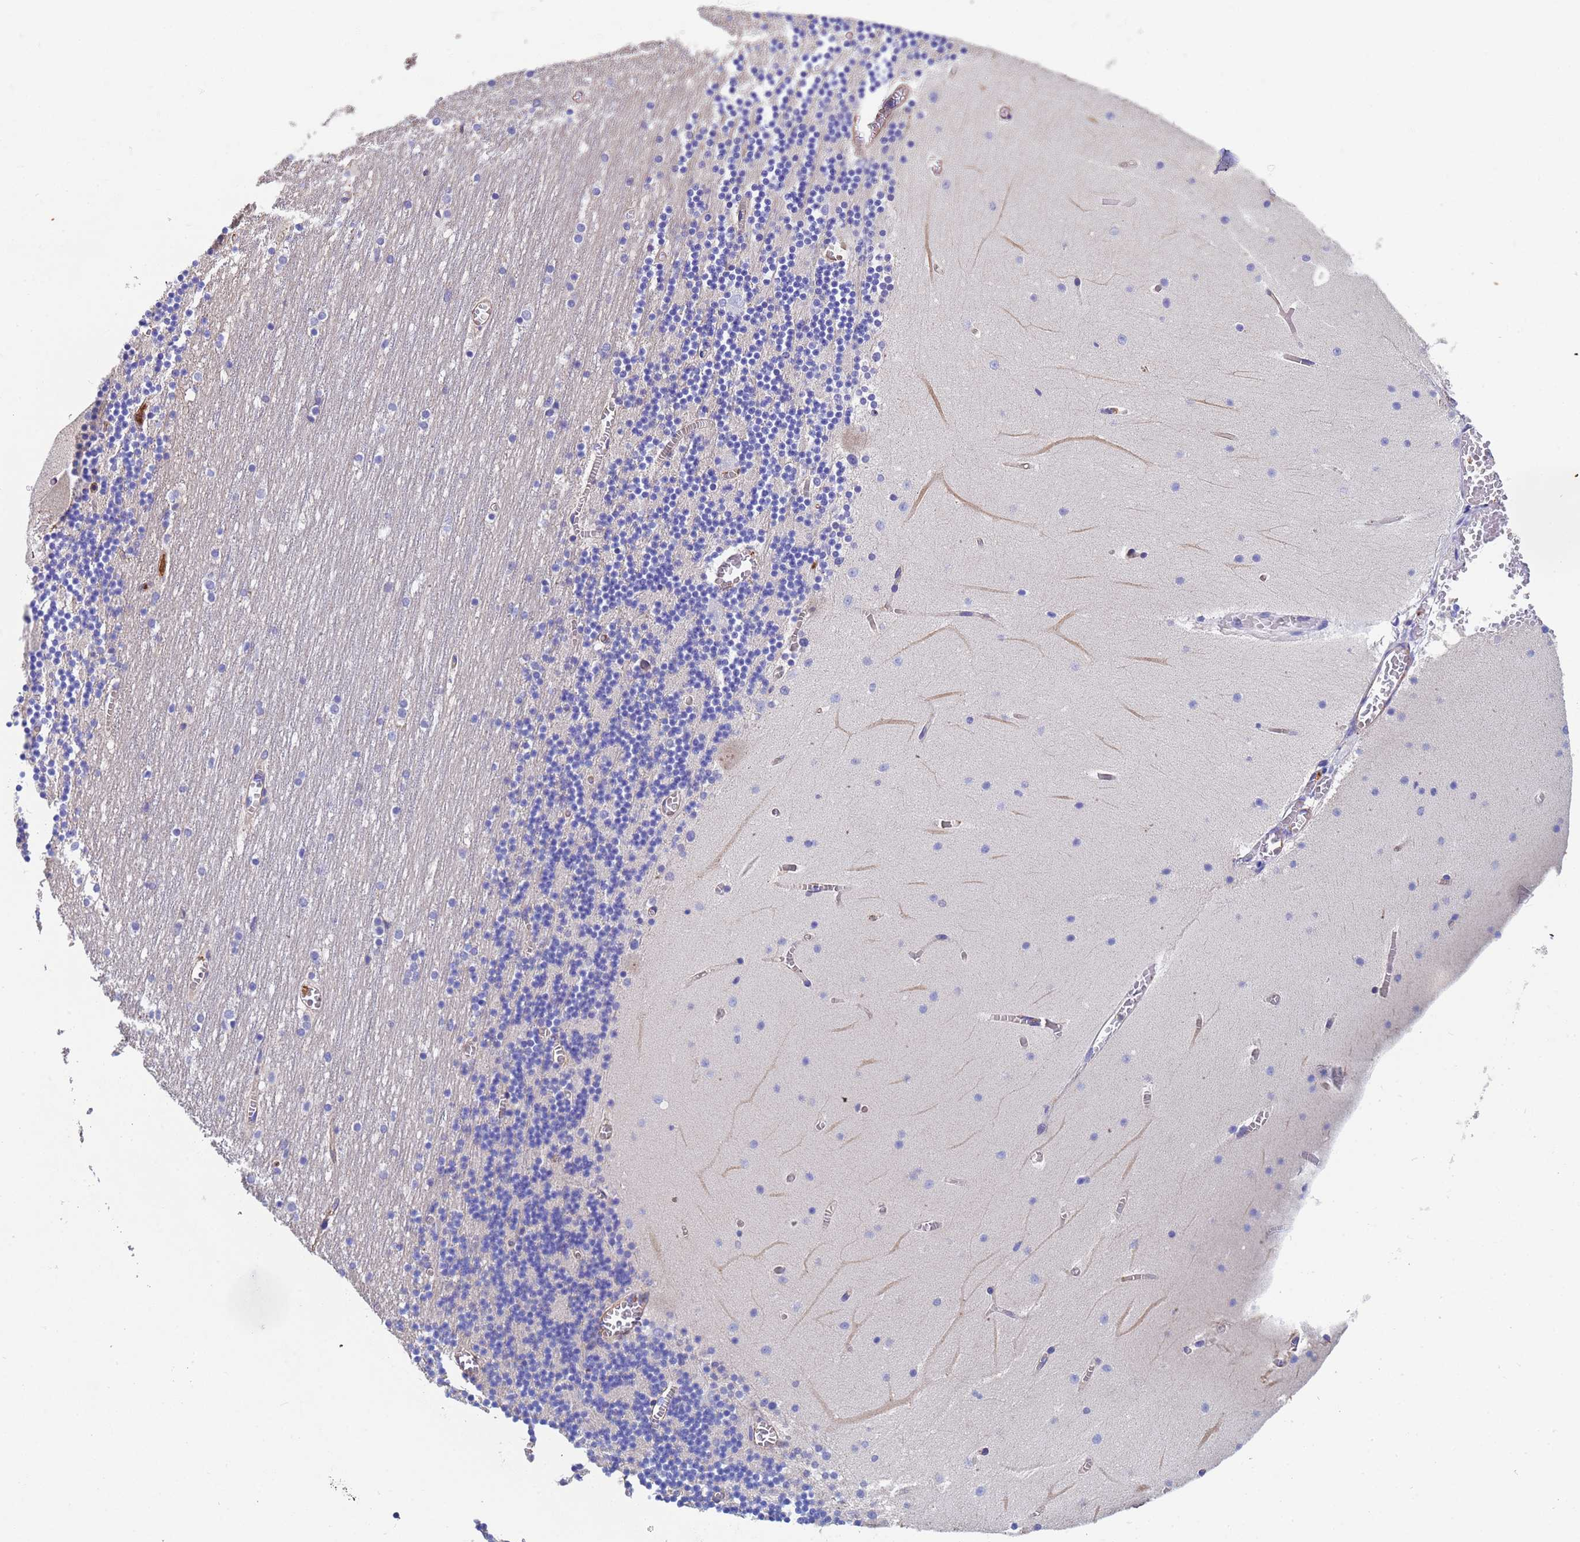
{"staining": {"intensity": "negative", "quantity": "none", "location": "none"}, "tissue": "cerebellum", "cell_type": "Cells in granular layer", "image_type": "normal", "snomed": [{"axis": "morphology", "description": "Normal tissue, NOS"}, {"axis": "topography", "description": "Cerebellum"}], "caption": "This is an immunohistochemistry (IHC) photomicrograph of normal cerebellum. There is no staining in cells in granular layer.", "gene": "MYL12A", "patient": {"sex": "female", "age": 28}}